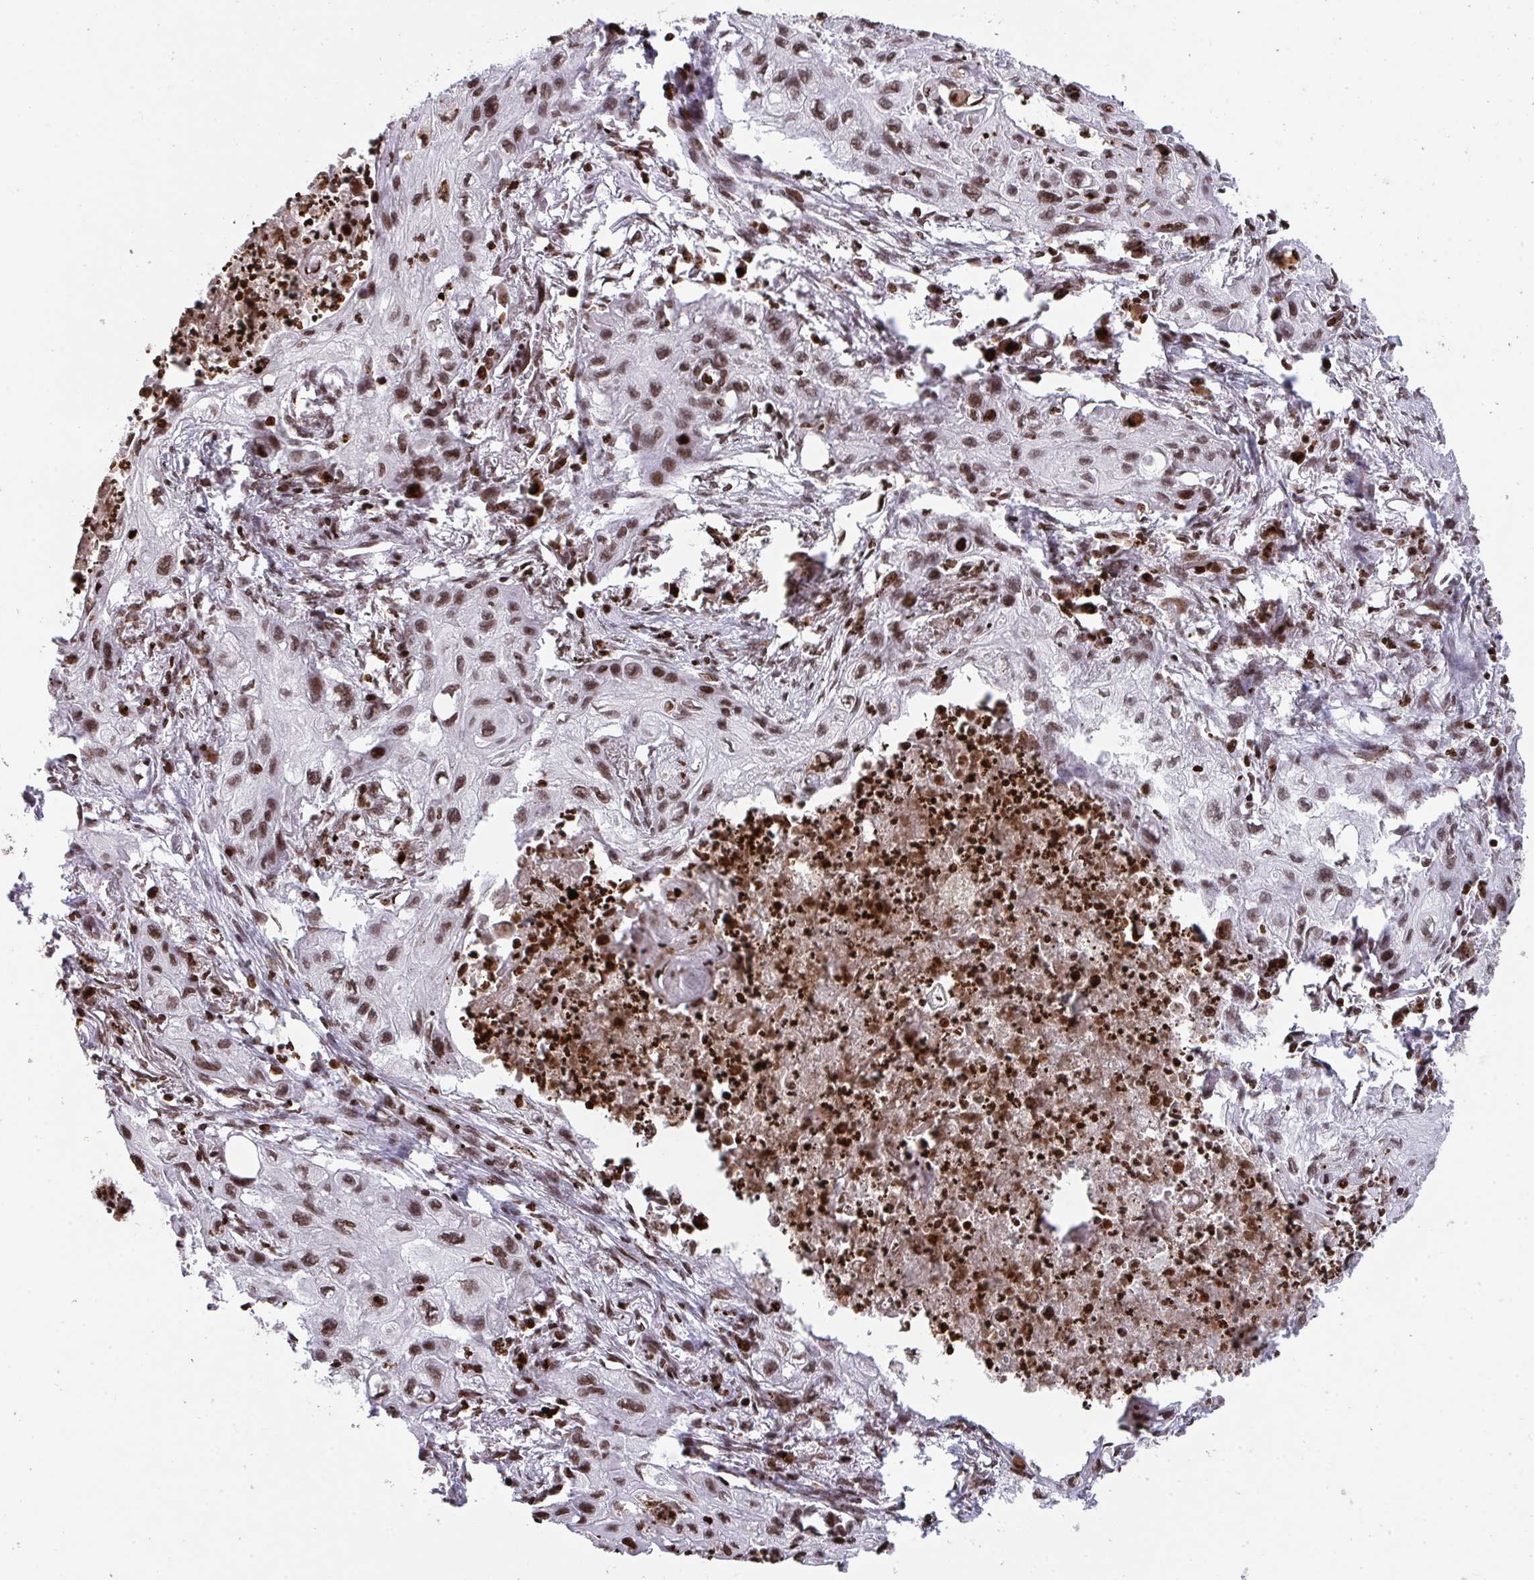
{"staining": {"intensity": "moderate", "quantity": ">75%", "location": "nuclear"}, "tissue": "lung cancer", "cell_type": "Tumor cells", "image_type": "cancer", "snomed": [{"axis": "morphology", "description": "Squamous cell carcinoma, NOS"}, {"axis": "topography", "description": "Lung"}], "caption": "Protein analysis of lung cancer (squamous cell carcinoma) tissue displays moderate nuclear staining in approximately >75% of tumor cells.", "gene": "NIP7", "patient": {"sex": "male", "age": 71}}